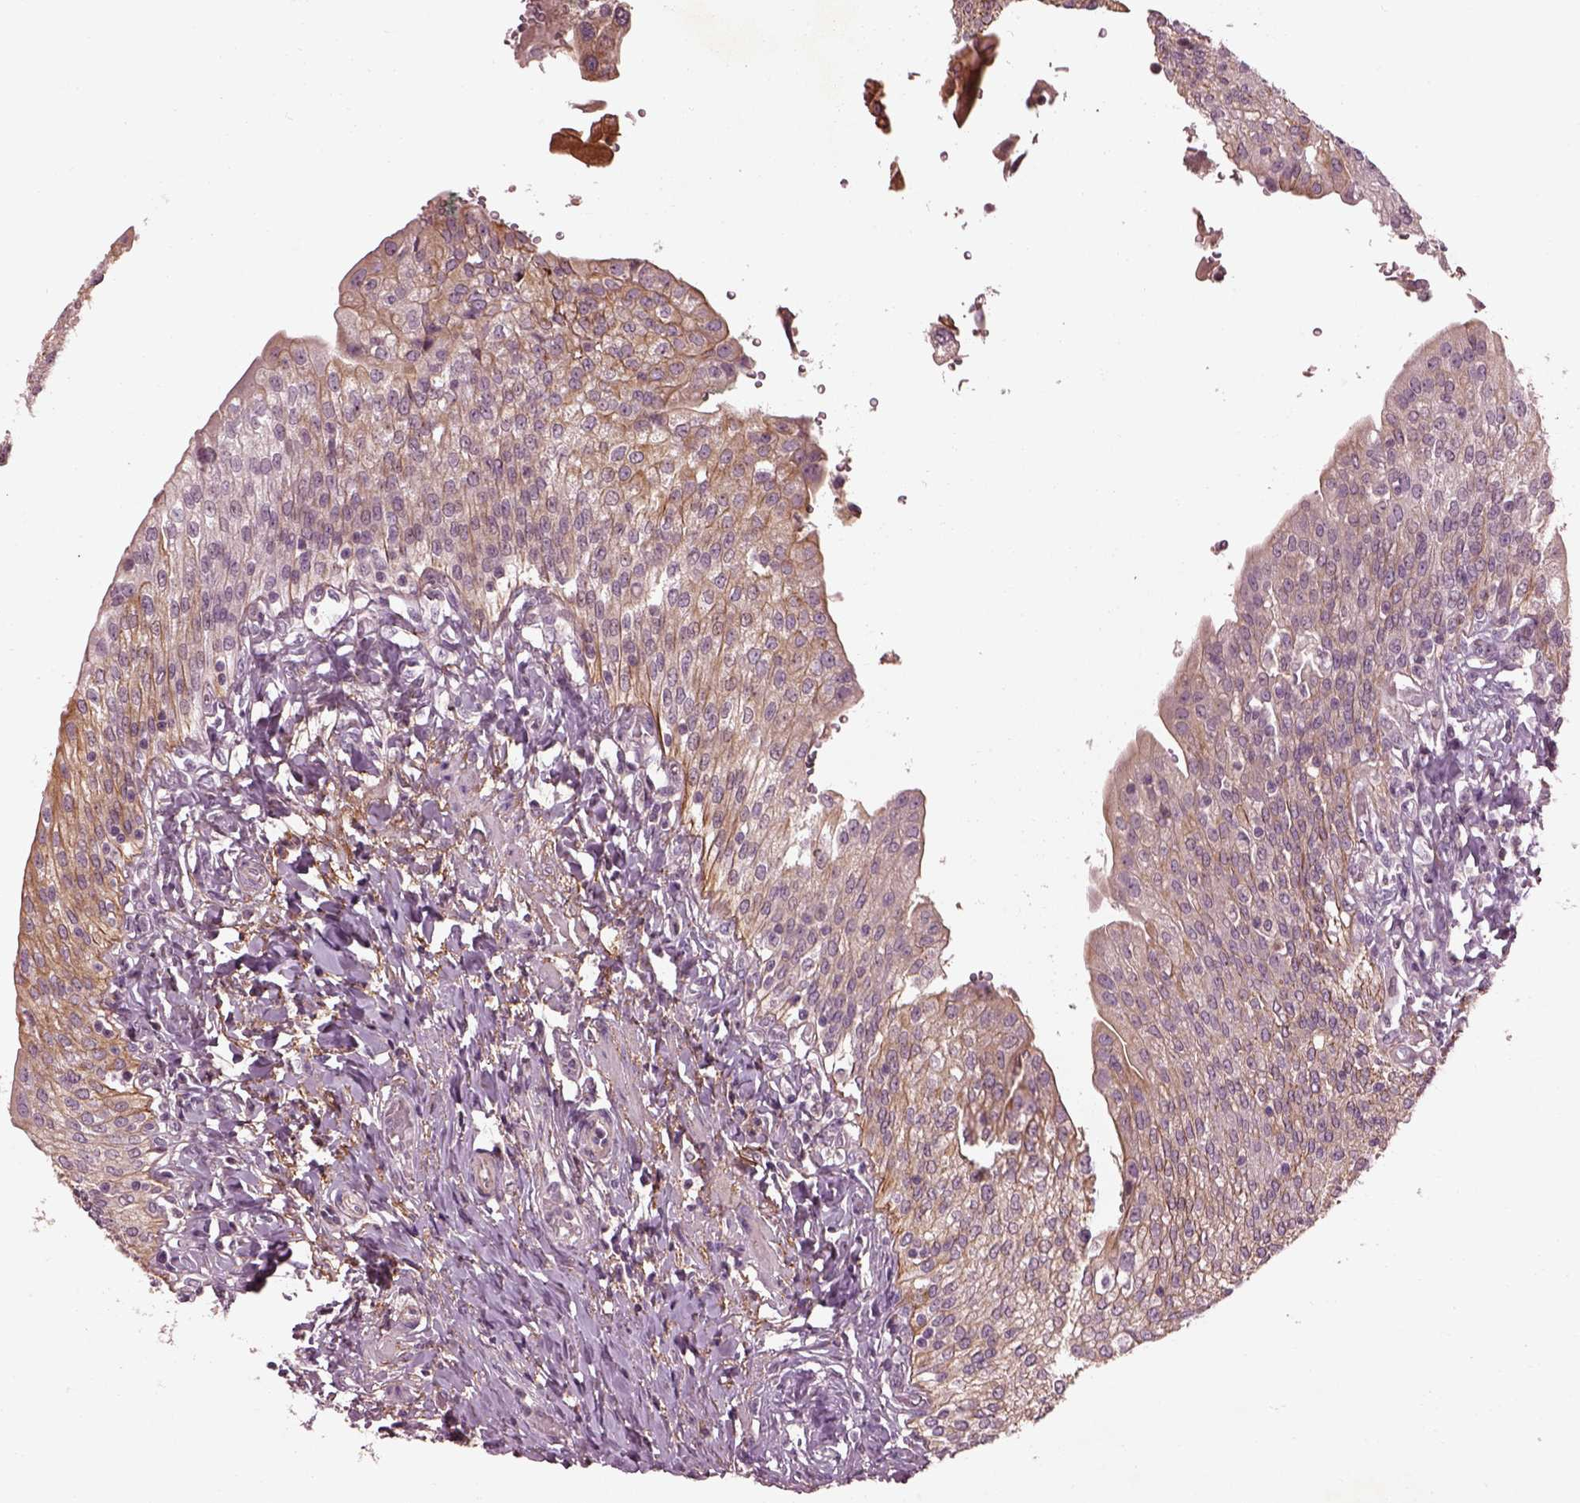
{"staining": {"intensity": "moderate", "quantity": "25%-75%", "location": "cytoplasmic/membranous"}, "tissue": "urinary bladder", "cell_type": "Urothelial cells", "image_type": "normal", "snomed": [{"axis": "morphology", "description": "Normal tissue, NOS"}, {"axis": "morphology", "description": "Inflammation, NOS"}, {"axis": "topography", "description": "Urinary bladder"}], "caption": "Urothelial cells demonstrate medium levels of moderate cytoplasmic/membranous expression in approximately 25%-75% of cells in benign urinary bladder. (brown staining indicates protein expression, while blue staining denotes nuclei).", "gene": "EFEMP1", "patient": {"sex": "male", "age": 64}}